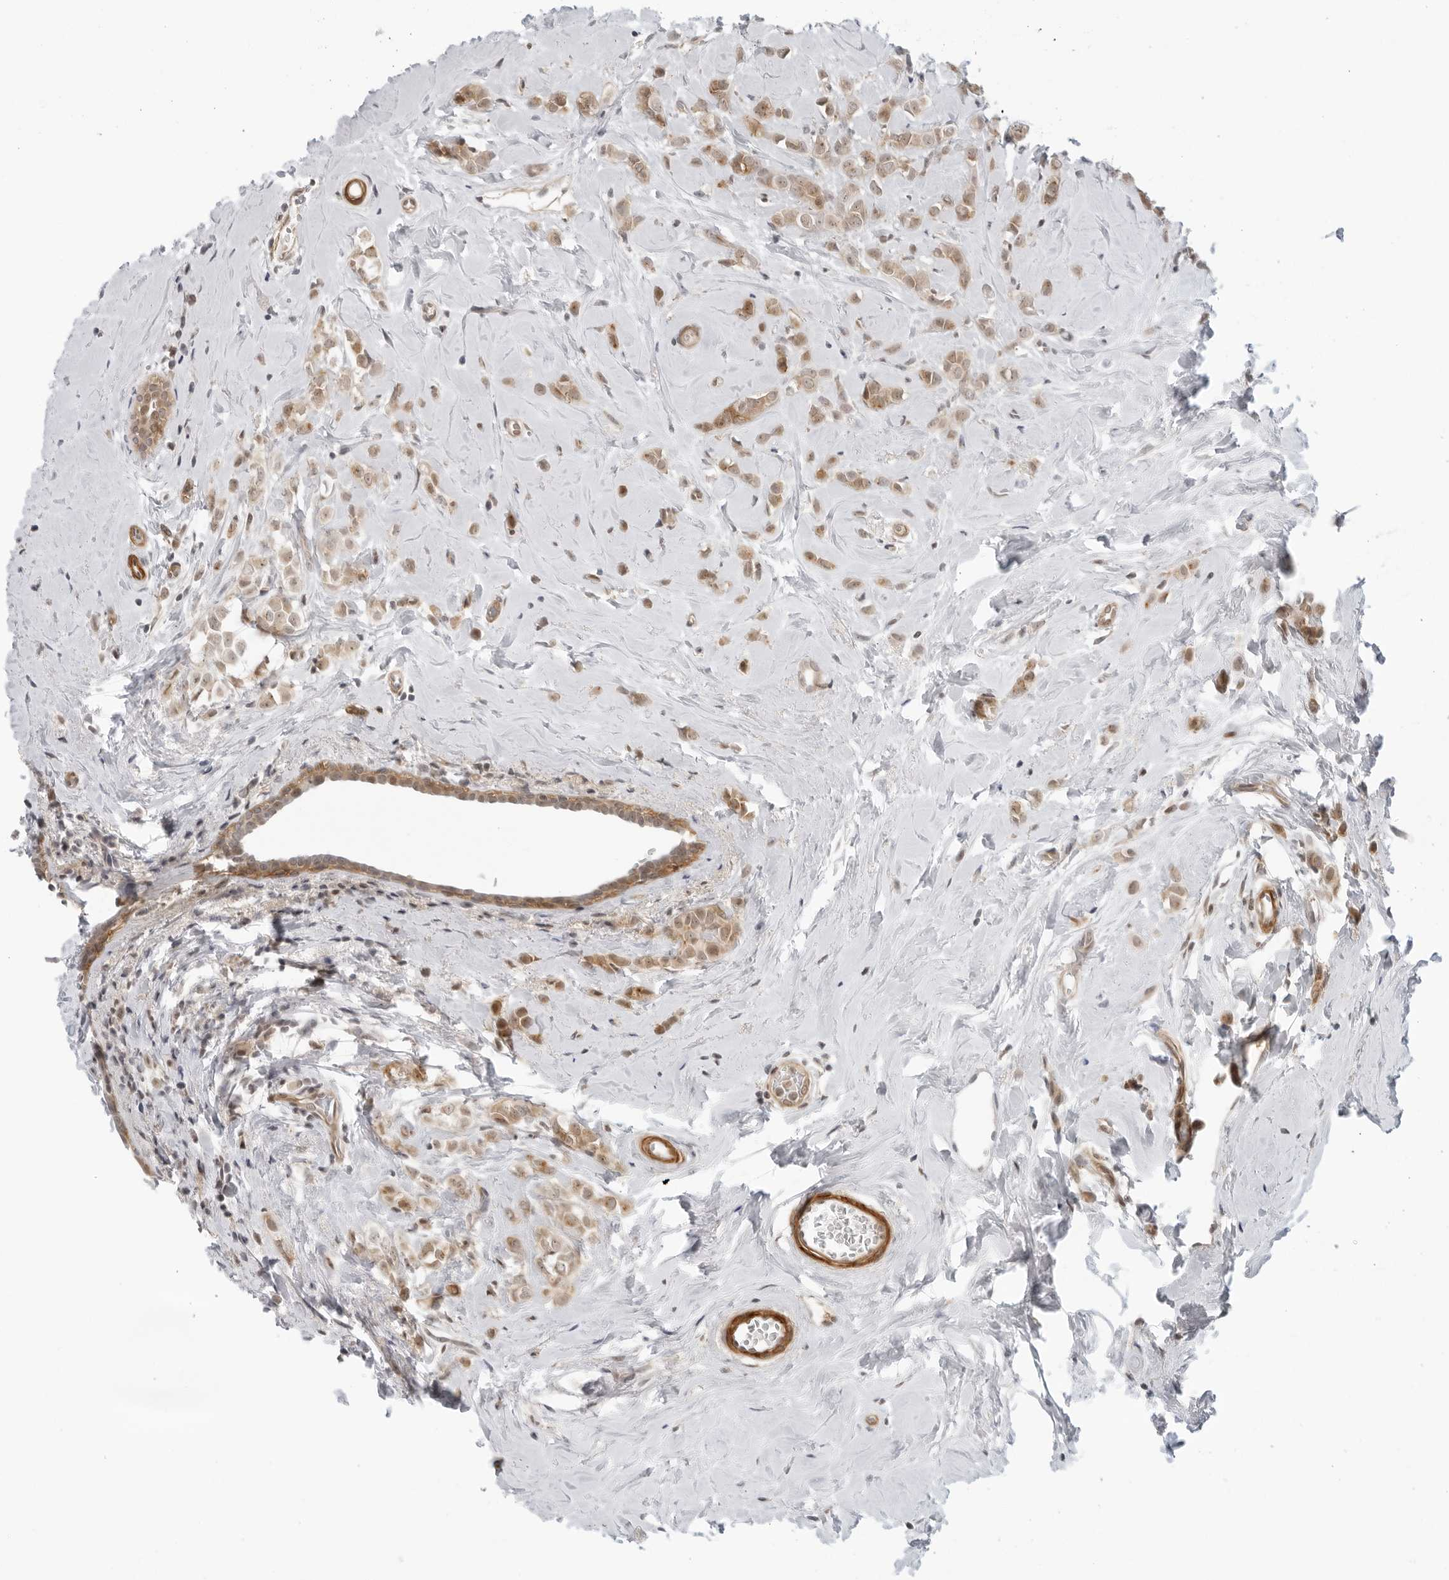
{"staining": {"intensity": "moderate", "quantity": ">75%", "location": "cytoplasmic/membranous,nuclear"}, "tissue": "breast cancer", "cell_type": "Tumor cells", "image_type": "cancer", "snomed": [{"axis": "morphology", "description": "Lobular carcinoma"}, {"axis": "topography", "description": "Breast"}], "caption": "Moderate cytoplasmic/membranous and nuclear positivity is seen in approximately >75% of tumor cells in breast lobular carcinoma.", "gene": "SUGCT", "patient": {"sex": "female", "age": 47}}